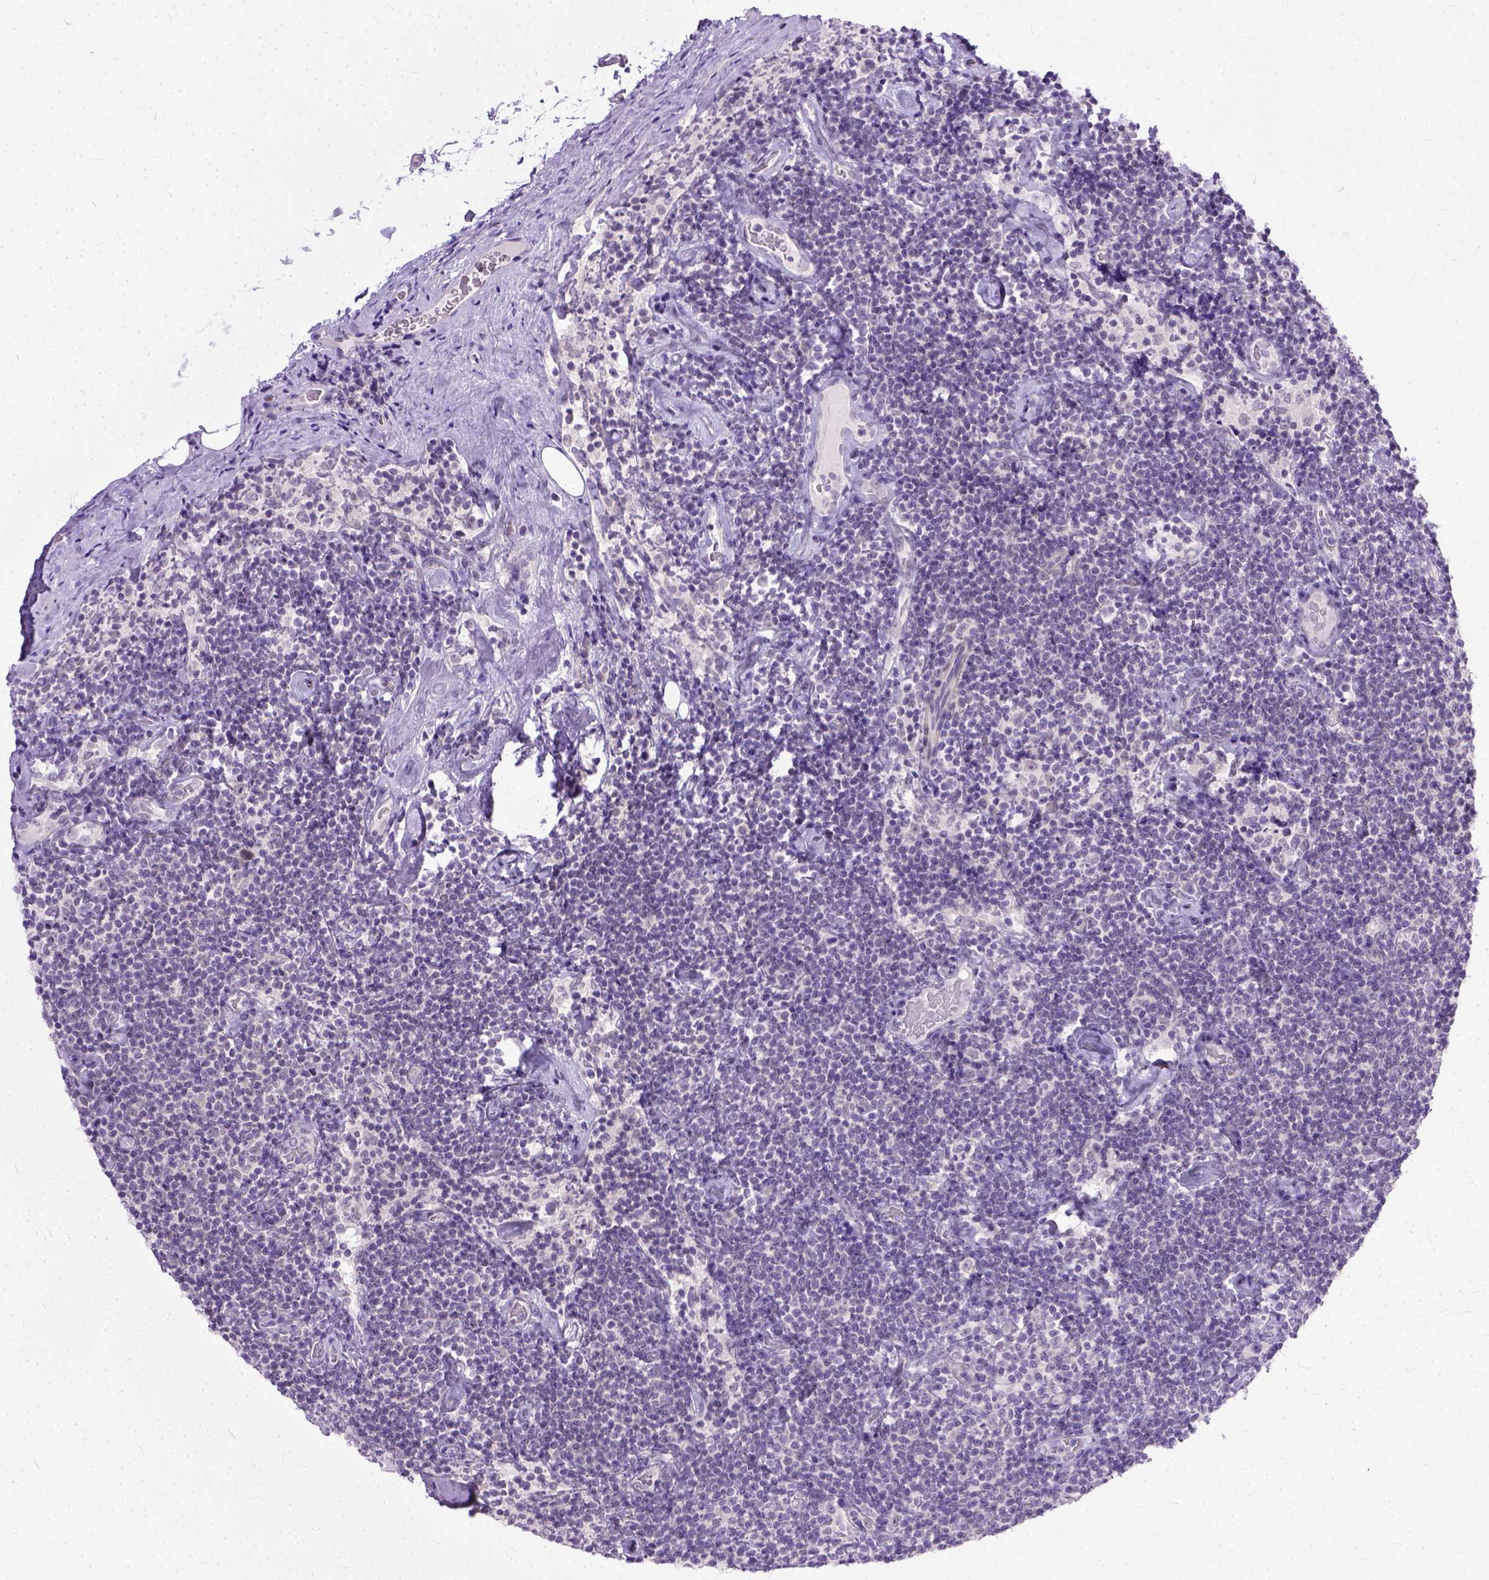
{"staining": {"intensity": "negative", "quantity": "none", "location": "none"}, "tissue": "lymphoma", "cell_type": "Tumor cells", "image_type": "cancer", "snomed": [{"axis": "morphology", "description": "Malignant lymphoma, non-Hodgkin's type, Low grade"}, {"axis": "topography", "description": "Lymph node"}], "caption": "Immunohistochemistry histopathology image of neoplastic tissue: lymphoma stained with DAB (3,3'-diaminobenzidine) exhibits no significant protein positivity in tumor cells.", "gene": "TCEAL7", "patient": {"sex": "male", "age": 81}}